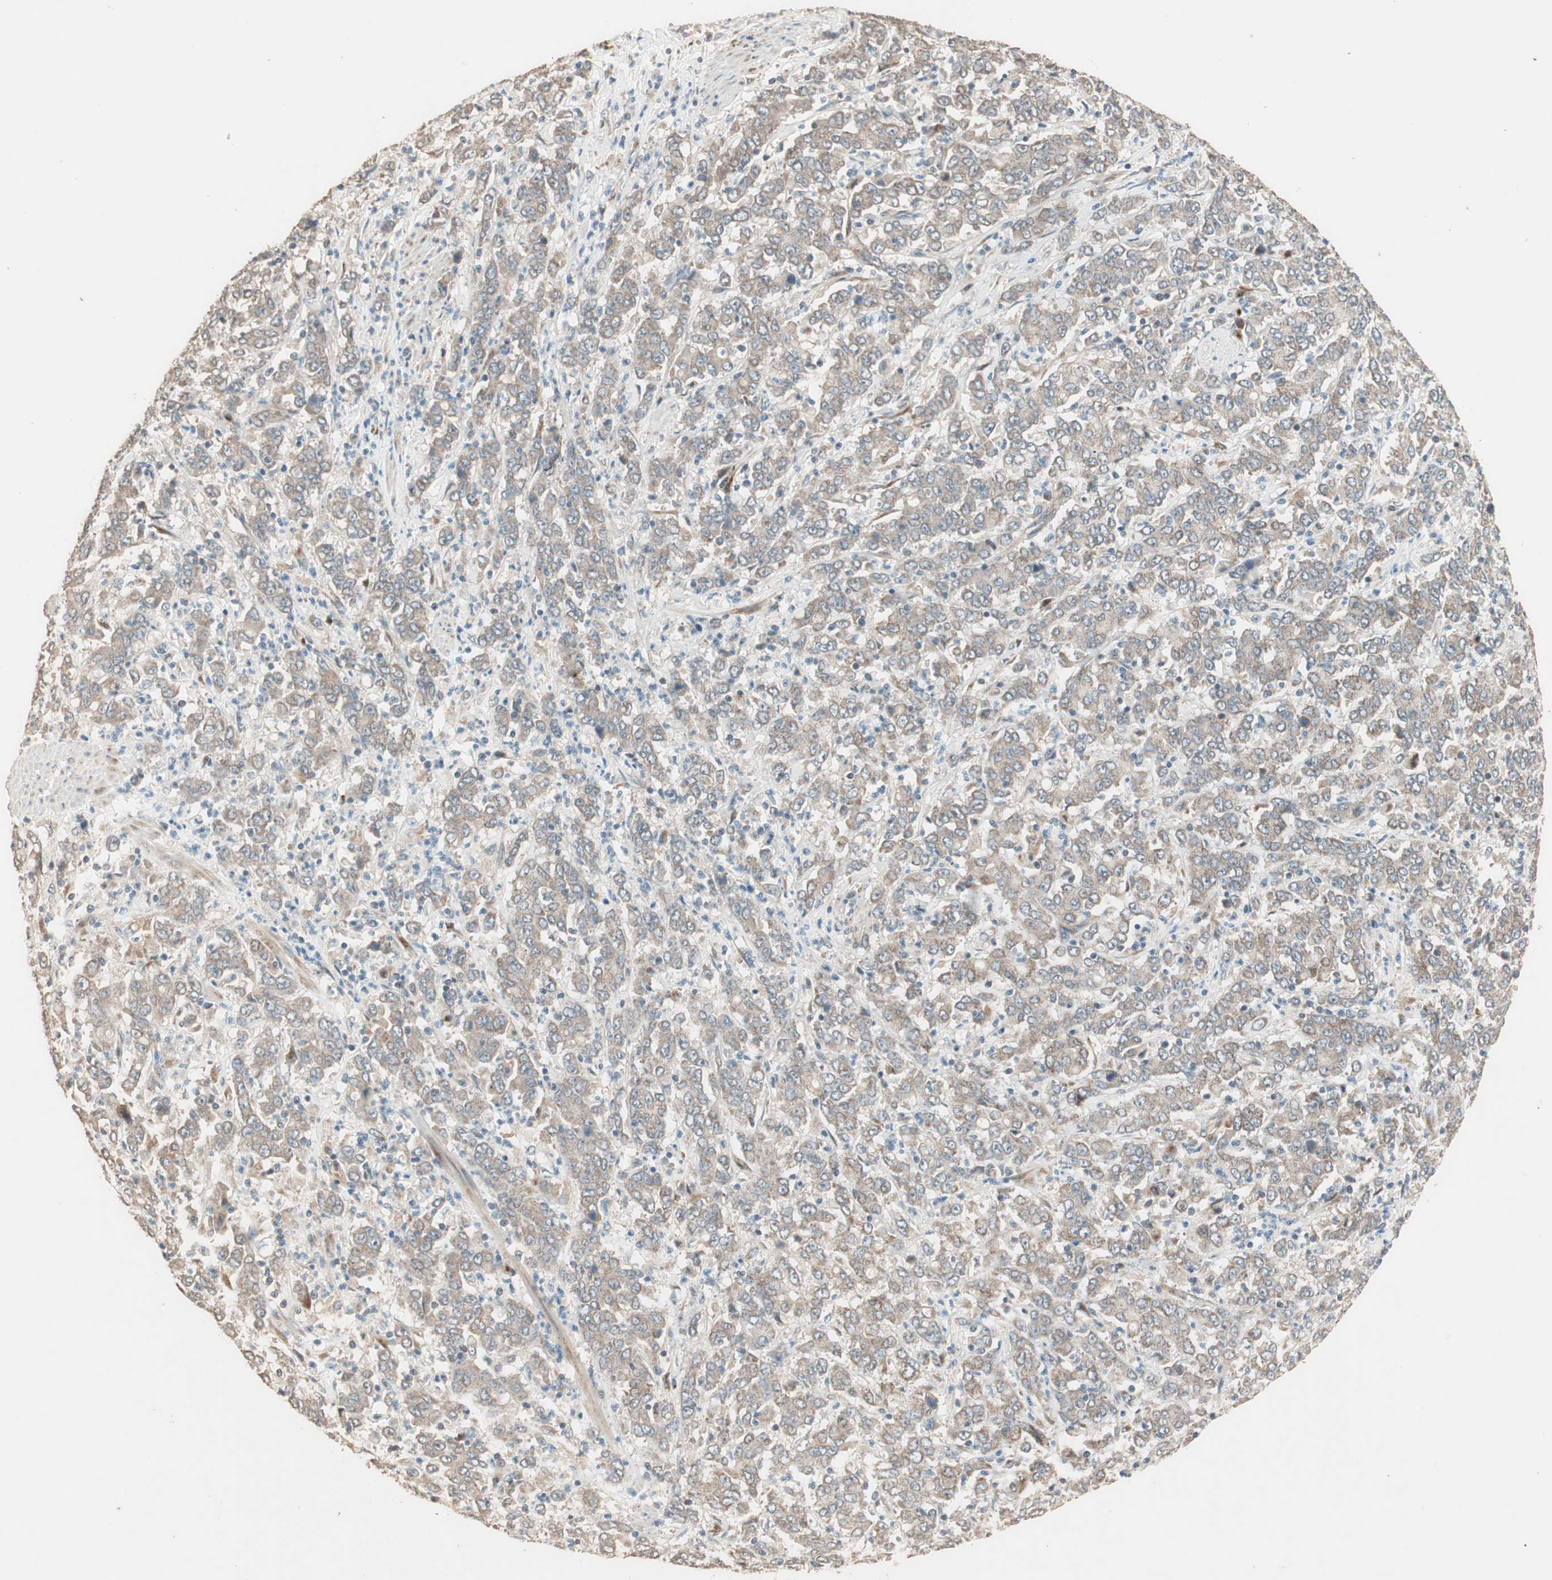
{"staining": {"intensity": "moderate", "quantity": ">75%", "location": "cytoplasmic/membranous"}, "tissue": "stomach cancer", "cell_type": "Tumor cells", "image_type": "cancer", "snomed": [{"axis": "morphology", "description": "Adenocarcinoma, NOS"}, {"axis": "topography", "description": "Stomach, lower"}], "caption": "Stomach cancer (adenocarcinoma) stained for a protein (brown) reveals moderate cytoplasmic/membranous positive positivity in about >75% of tumor cells.", "gene": "RARRES1", "patient": {"sex": "female", "age": 71}}